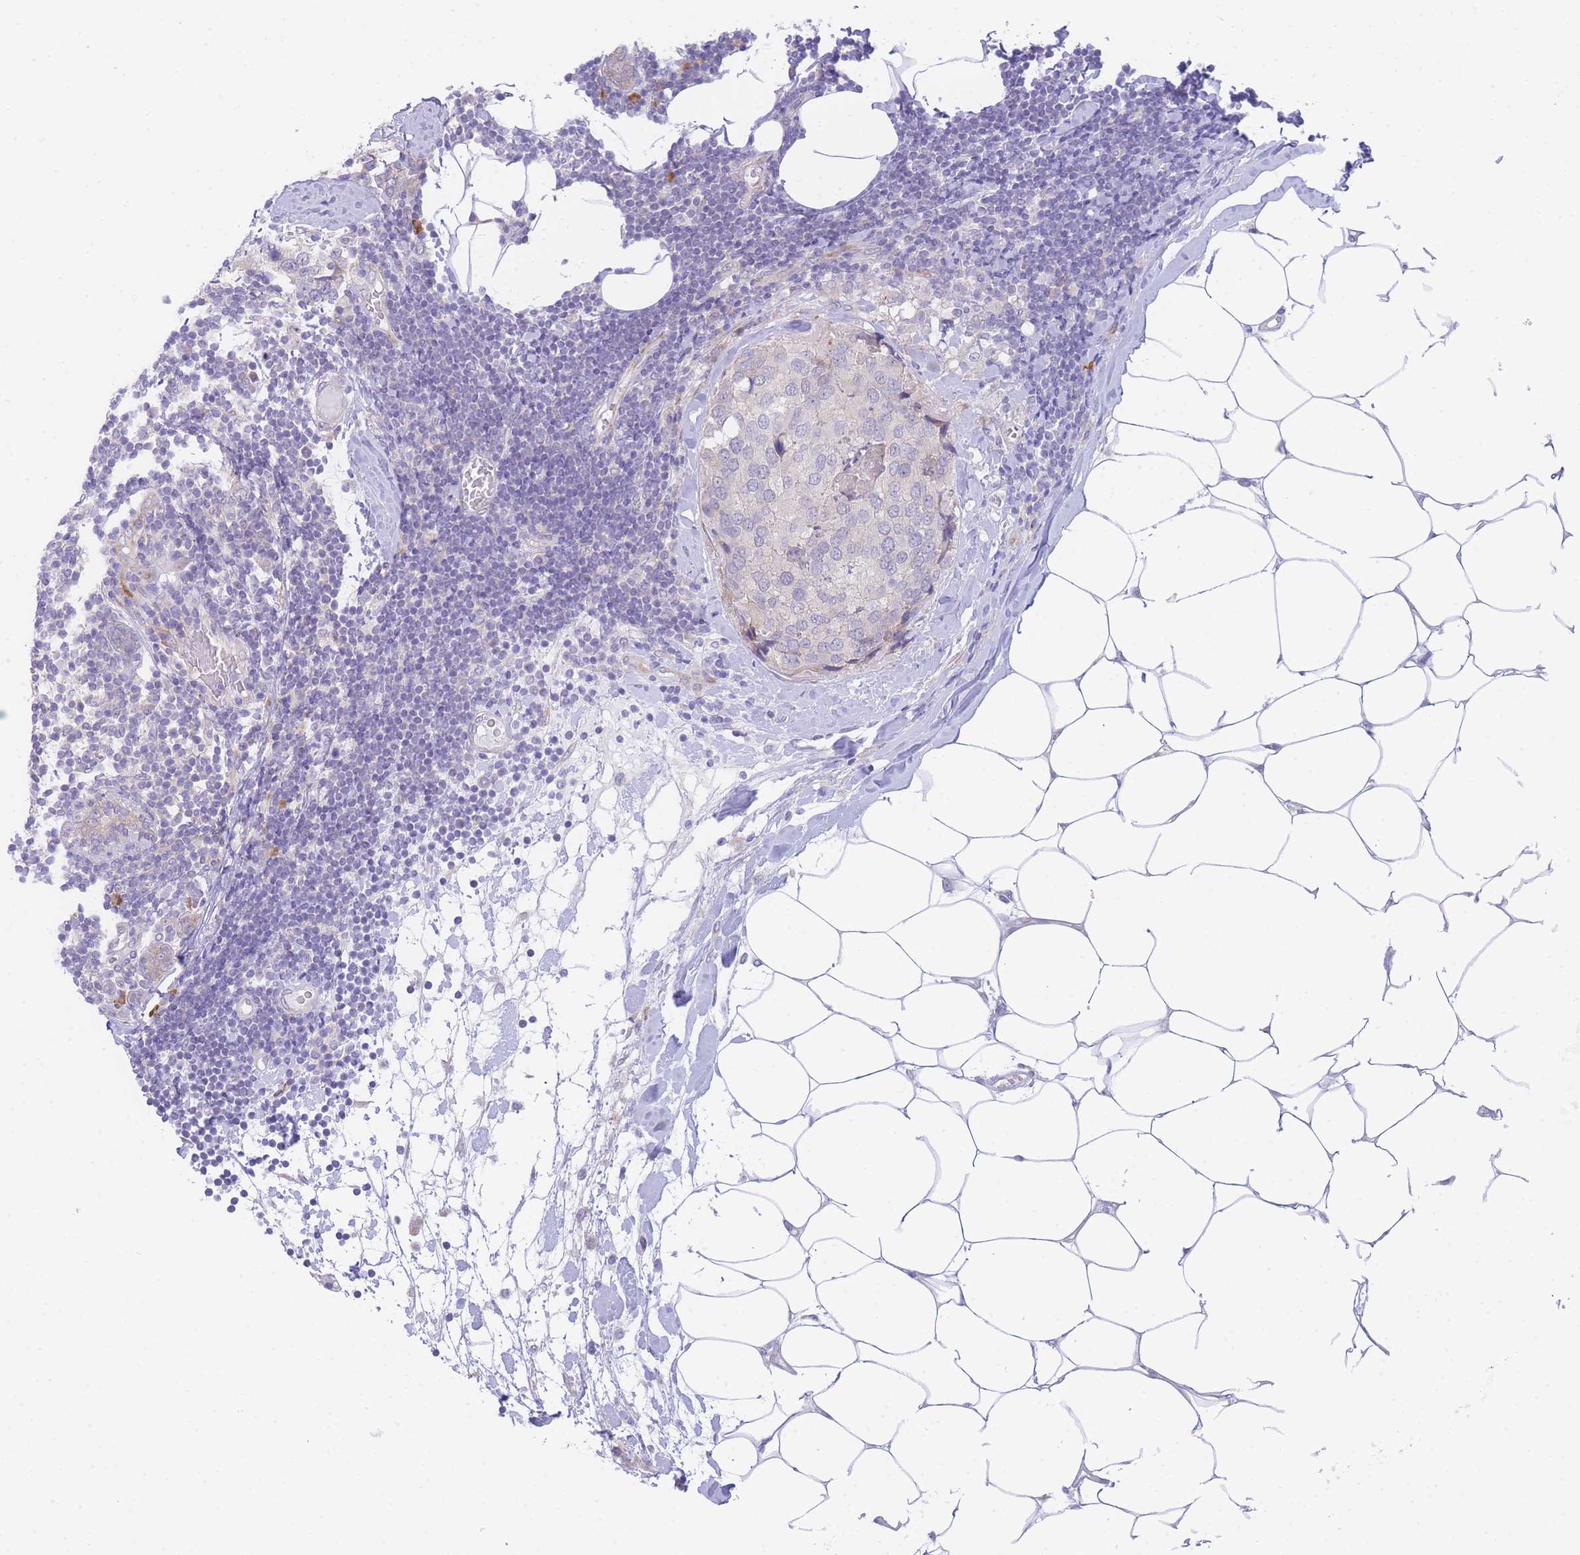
{"staining": {"intensity": "negative", "quantity": "none", "location": "none"}, "tissue": "breast cancer", "cell_type": "Tumor cells", "image_type": "cancer", "snomed": [{"axis": "morphology", "description": "Lobular carcinoma"}, {"axis": "topography", "description": "Breast"}], "caption": "Breast cancer stained for a protein using immunohistochemistry (IHC) demonstrates no positivity tumor cells.", "gene": "ZNF510", "patient": {"sex": "female", "age": 59}}